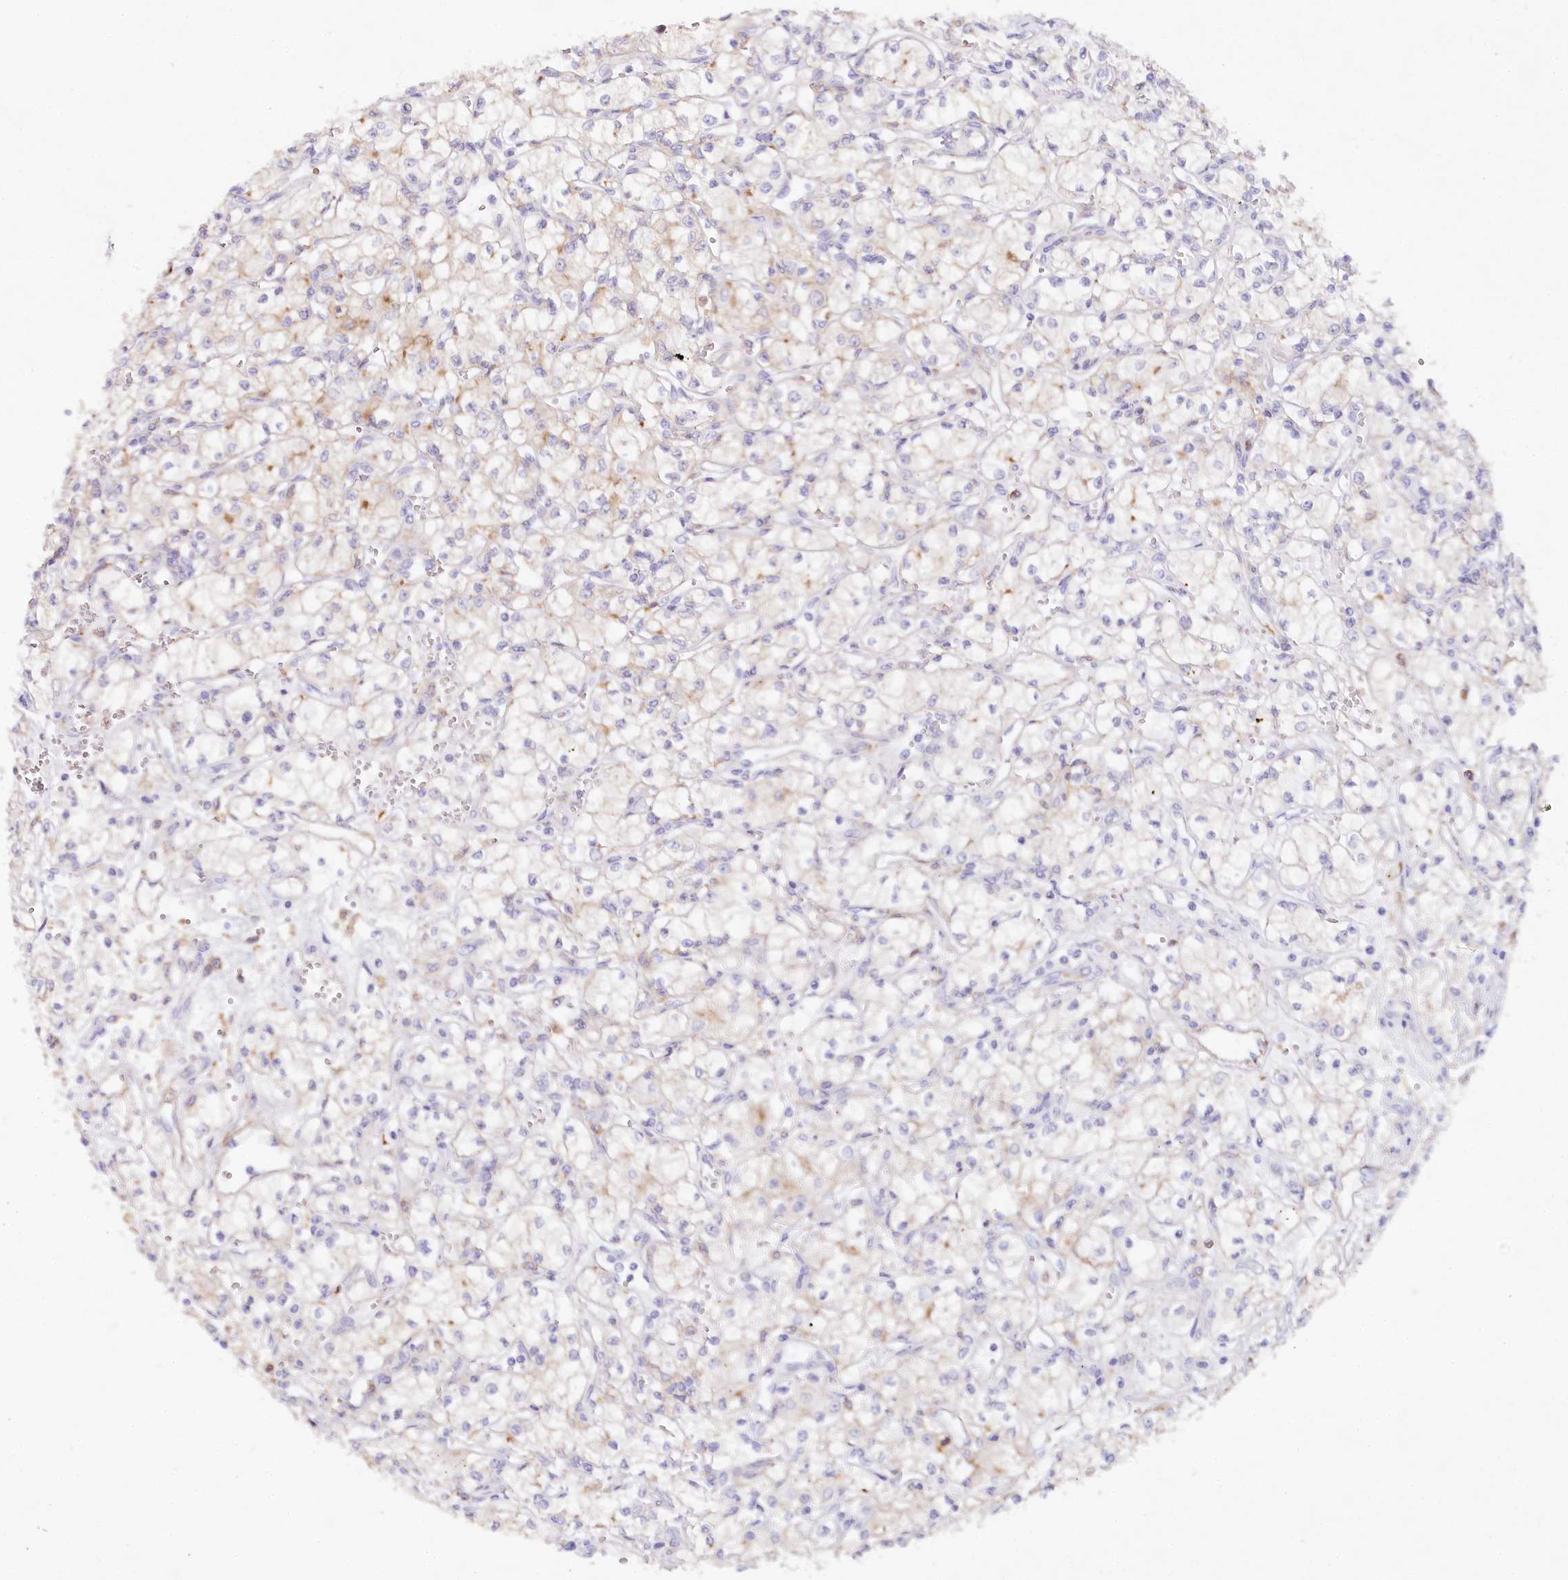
{"staining": {"intensity": "weak", "quantity": "<25%", "location": "cytoplasmic/membranous"}, "tissue": "renal cancer", "cell_type": "Tumor cells", "image_type": "cancer", "snomed": [{"axis": "morphology", "description": "Adenocarcinoma, NOS"}, {"axis": "topography", "description": "Kidney"}], "caption": "DAB (3,3'-diaminobenzidine) immunohistochemical staining of renal cancer demonstrates no significant staining in tumor cells.", "gene": "ALDH3B1", "patient": {"sex": "male", "age": 59}}